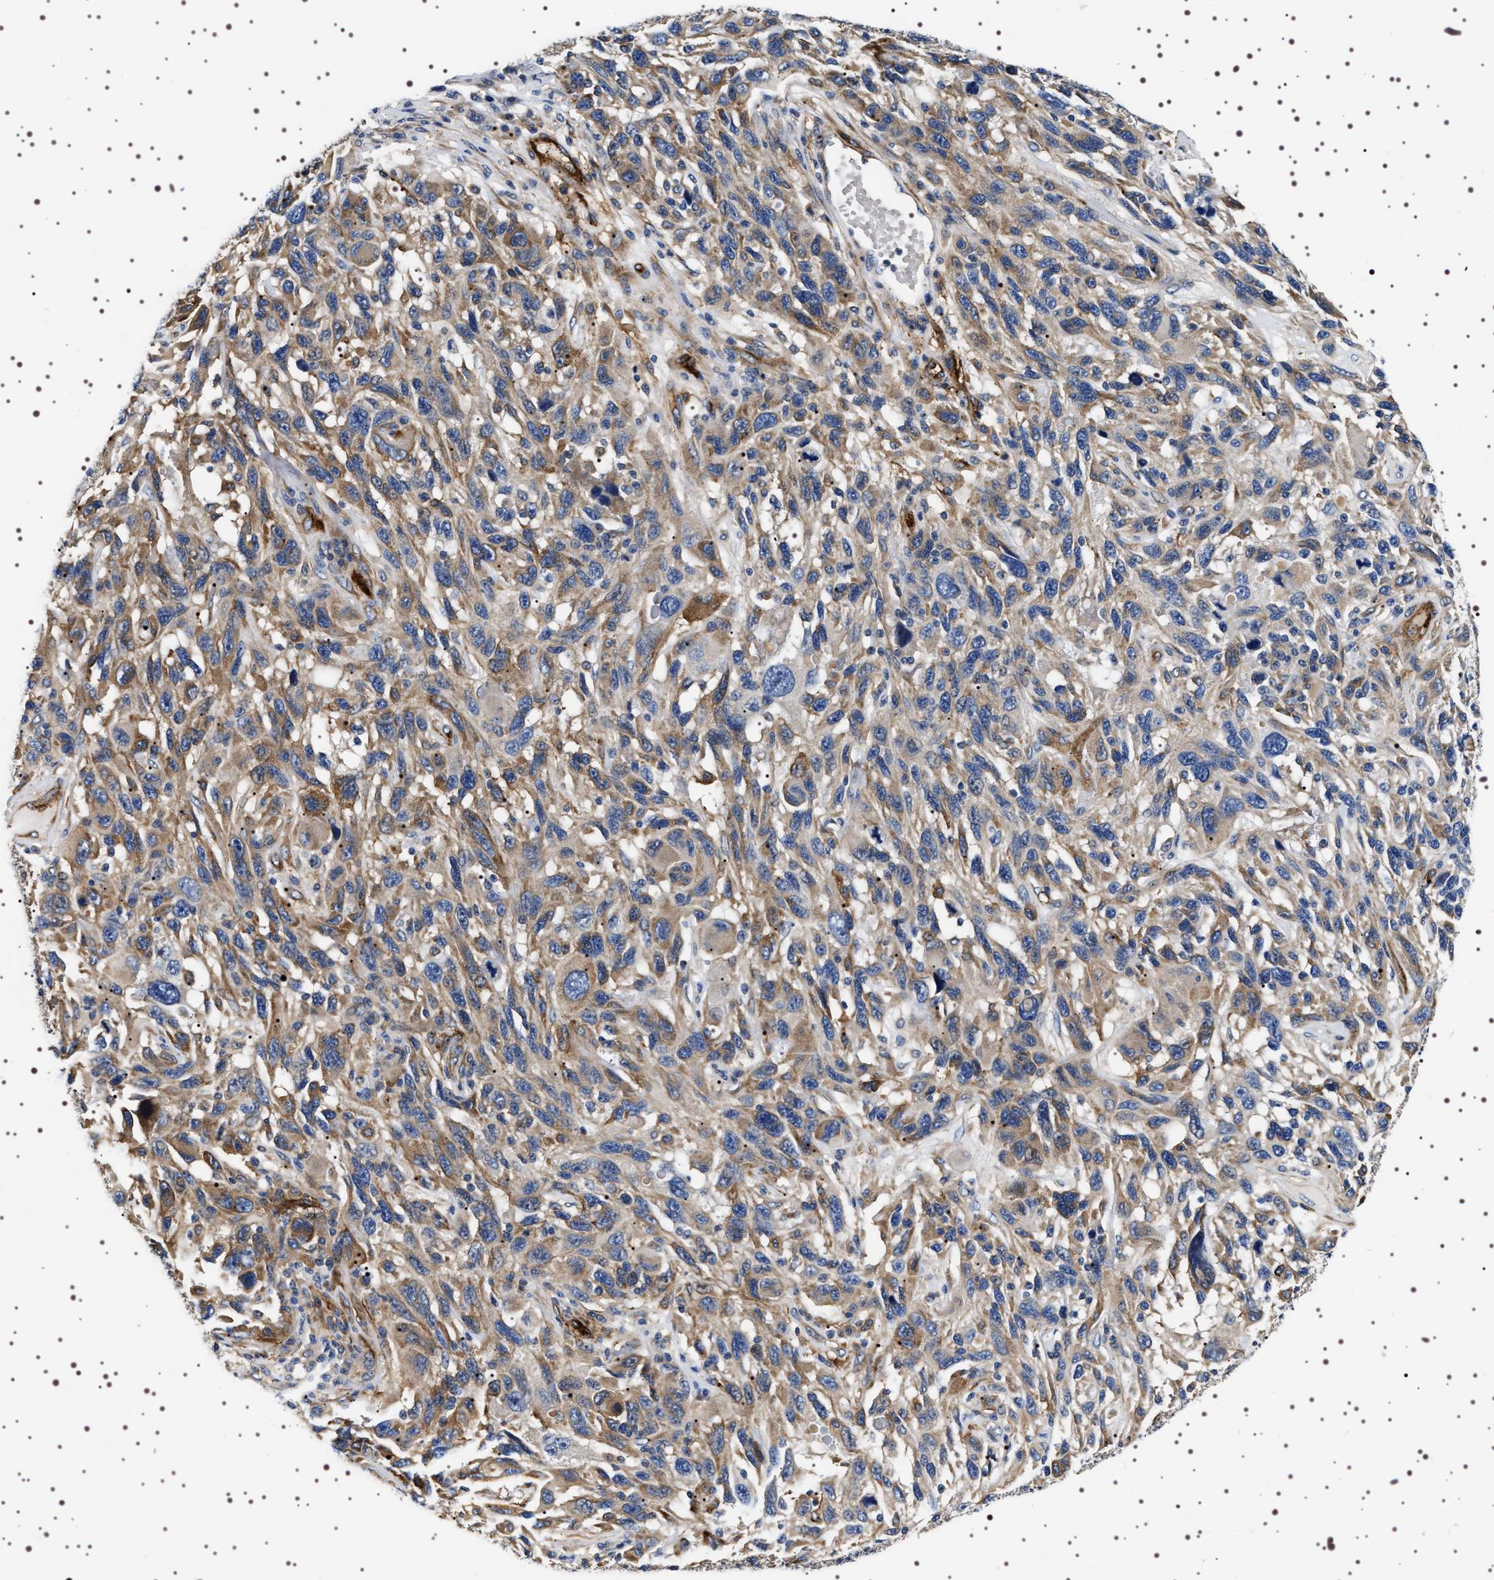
{"staining": {"intensity": "moderate", "quantity": ">75%", "location": "cytoplasmic/membranous"}, "tissue": "melanoma", "cell_type": "Tumor cells", "image_type": "cancer", "snomed": [{"axis": "morphology", "description": "Malignant melanoma, NOS"}, {"axis": "topography", "description": "Skin"}], "caption": "Brown immunohistochemical staining in malignant melanoma exhibits moderate cytoplasmic/membranous expression in approximately >75% of tumor cells. The protein is stained brown, and the nuclei are stained in blue (DAB IHC with brightfield microscopy, high magnification).", "gene": "ALPL", "patient": {"sex": "male", "age": 53}}